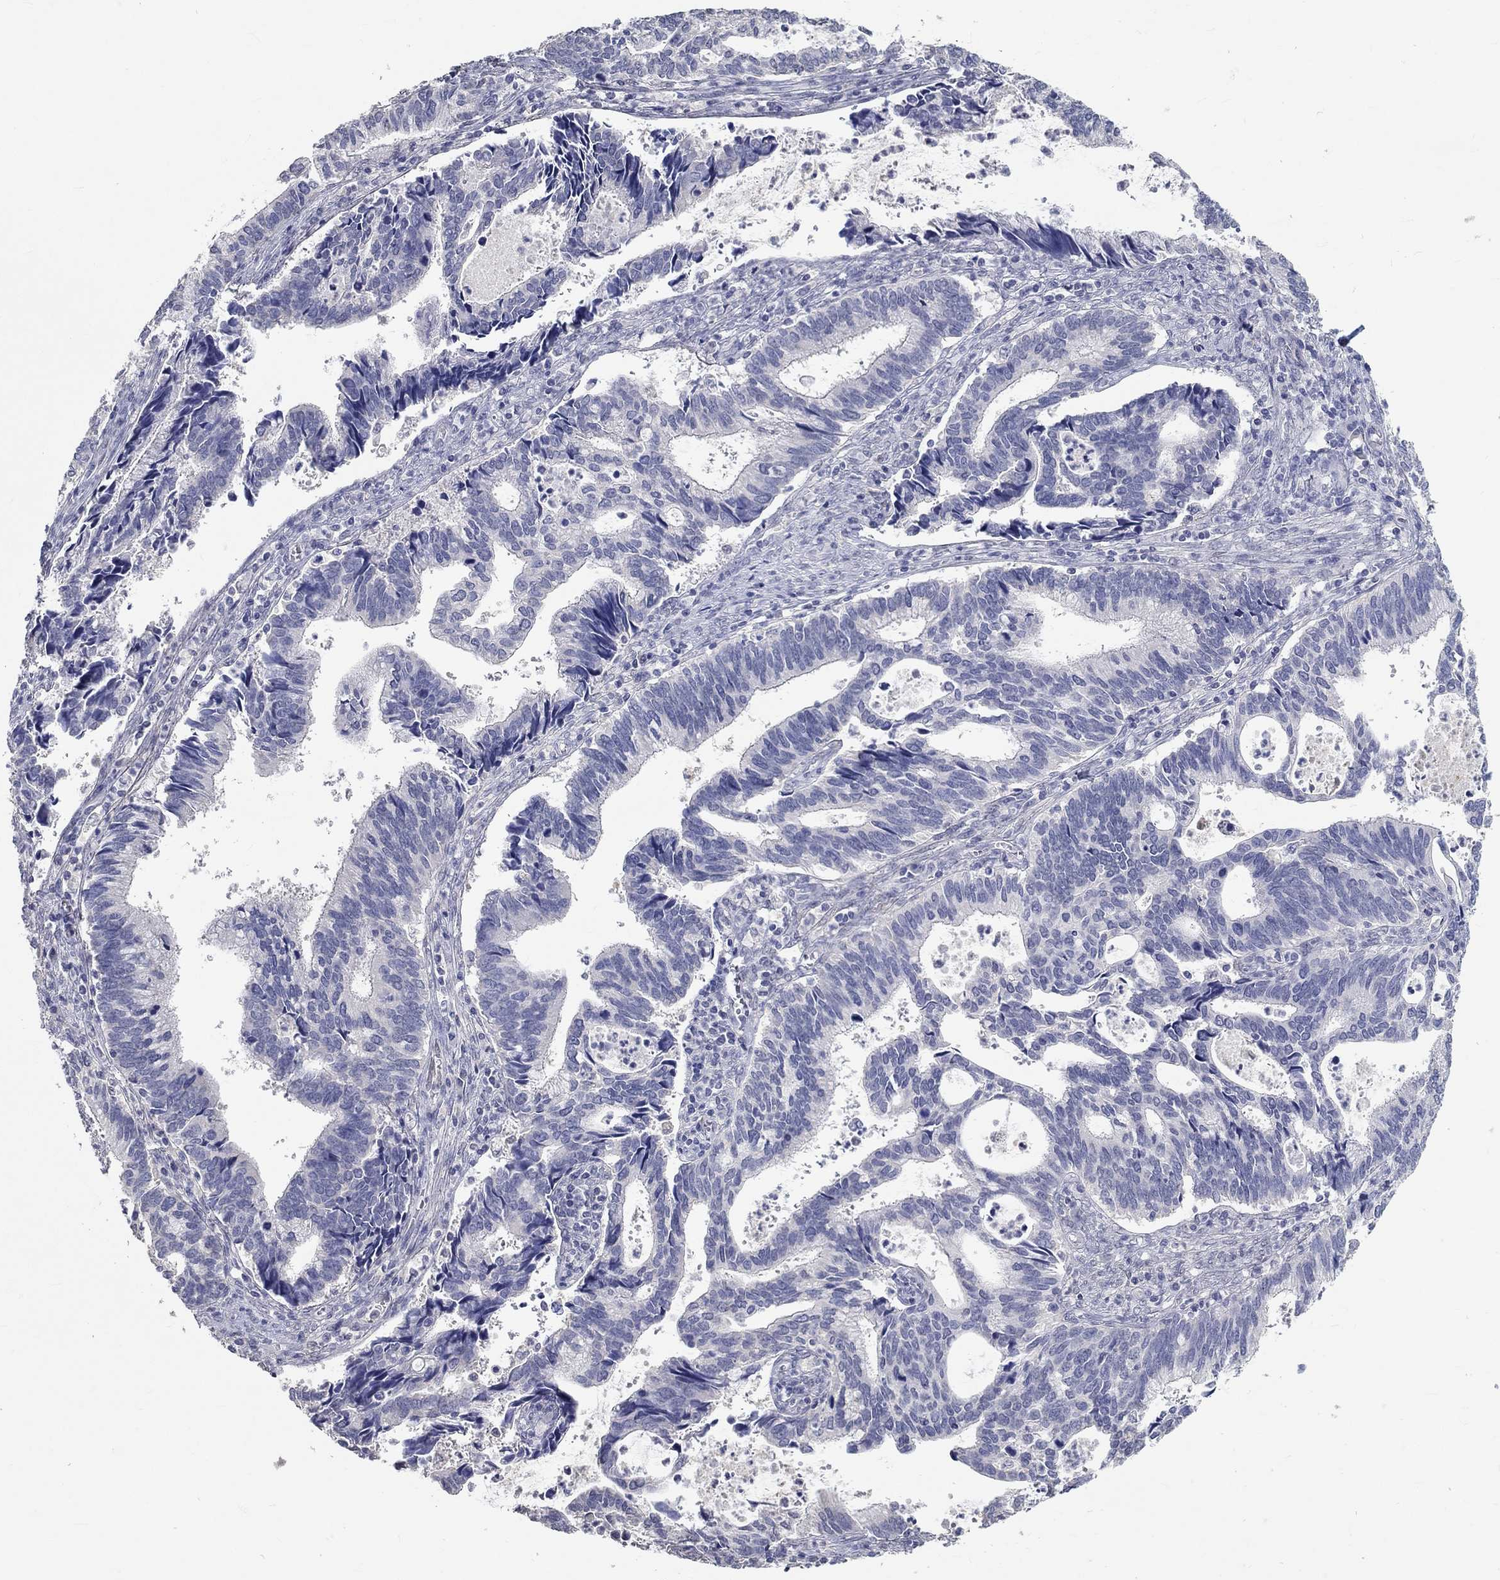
{"staining": {"intensity": "negative", "quantity": "none", "location": "none"}, "tissue": "cervical cancer", "cell_type": "Tumor cells", "image_type": "cancer", "snomed": [{"axis": "morphology", "description": "Adenocarcinoma, NOS"}, {"axis": "topography", "description": "Cervix"}], "caption": "There is no significant positivity in tumor cells of cervical cancer (adenocarcinoma).", "gene": "FGF2", "patient": {"sex": "female", "age": 42}}